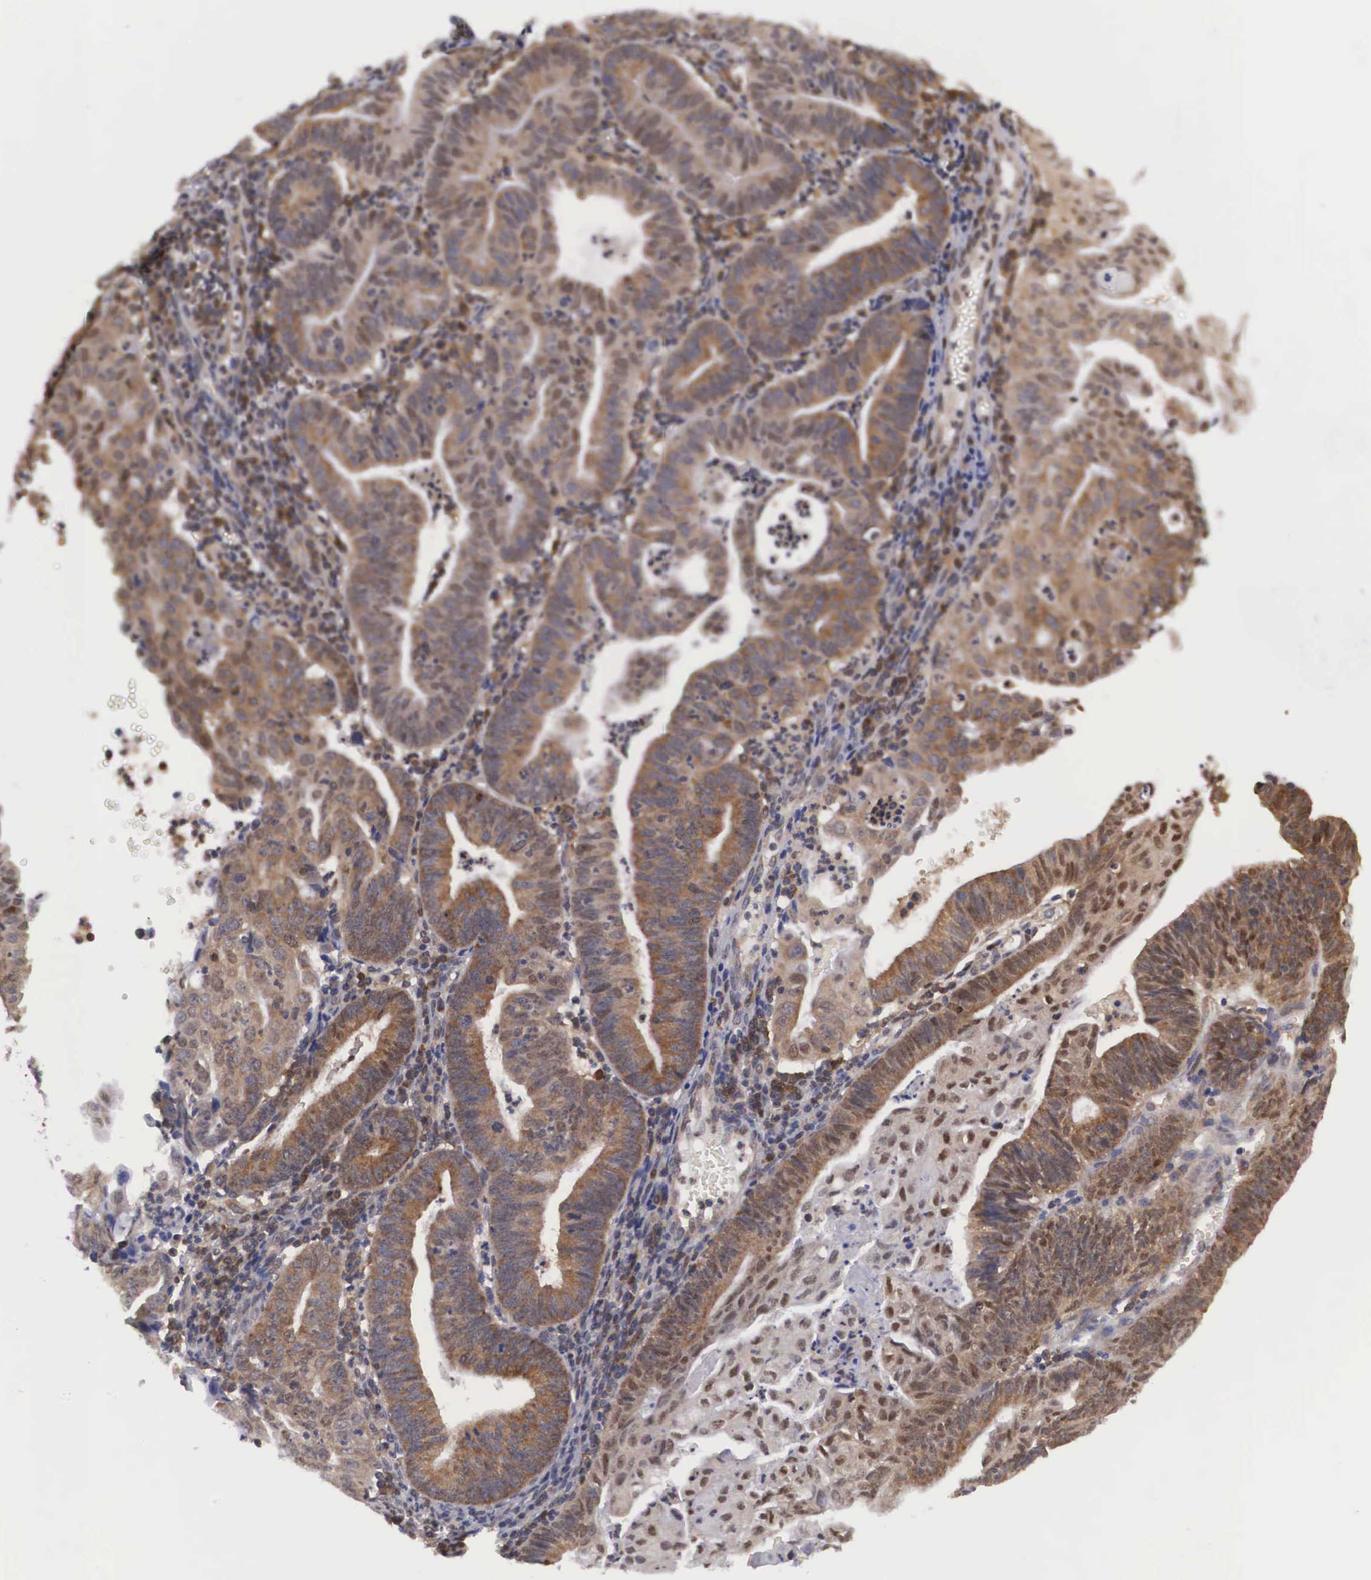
{"staining": {"intensity": "moderate", "quantity": ">75%", "location": "cytoplasmic/membranous"}, "tissue": "endometrial cancer", "cell_type": "Tumor cells", "image_type": "cancer", "snomed": [{"axis": "morphology", "description": "Adenocarcinoma, NOS"}, {"axis": "topography", "description": "Endometrium"}], "caption": "Endometrial cancer stained with a brown dye reveals moderate cytoplasmic/membranous positive staining in about >75% of tumor cells.", "gene": "ADSL", "patient": {"sex": "female", "age": 60}}